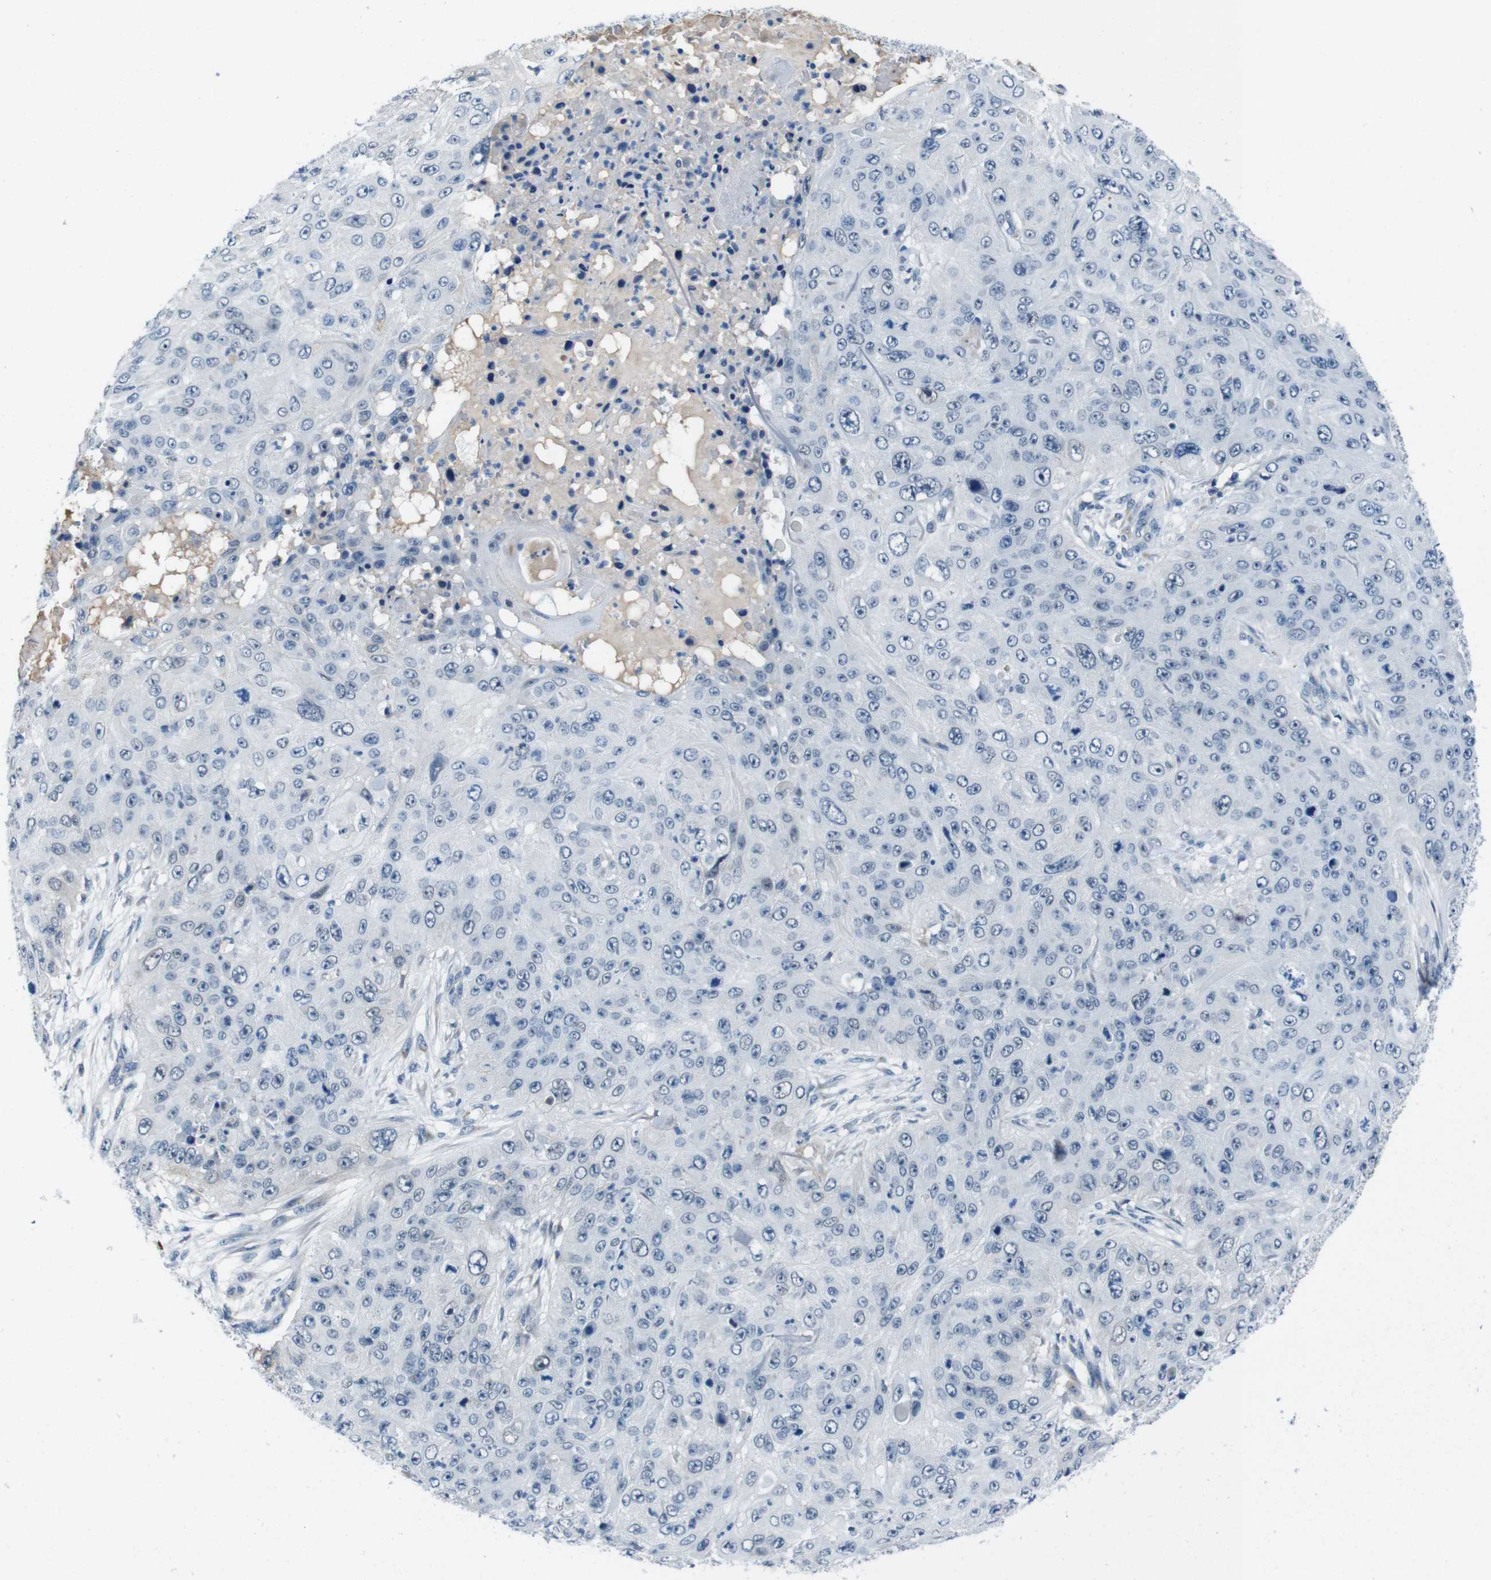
{"staining": {"intensity": "negative", "quantity": "none", "location": "none"}, "tissue": "skin cancer", "cell_type": "Tumor cells", "image_type": "cancer", "snomed": [{"axis": "morphology", "description": "Squamous cell carcinoma, NOS"}, {"axis": "topography", "description": "Skin"}], "caption": "This is an immunohistochemistry histopathology image of skin cancer. There is no positivity in tumor cells.", "gene": "CDHR2", "patient": {"sex": "female", "age": 80}}